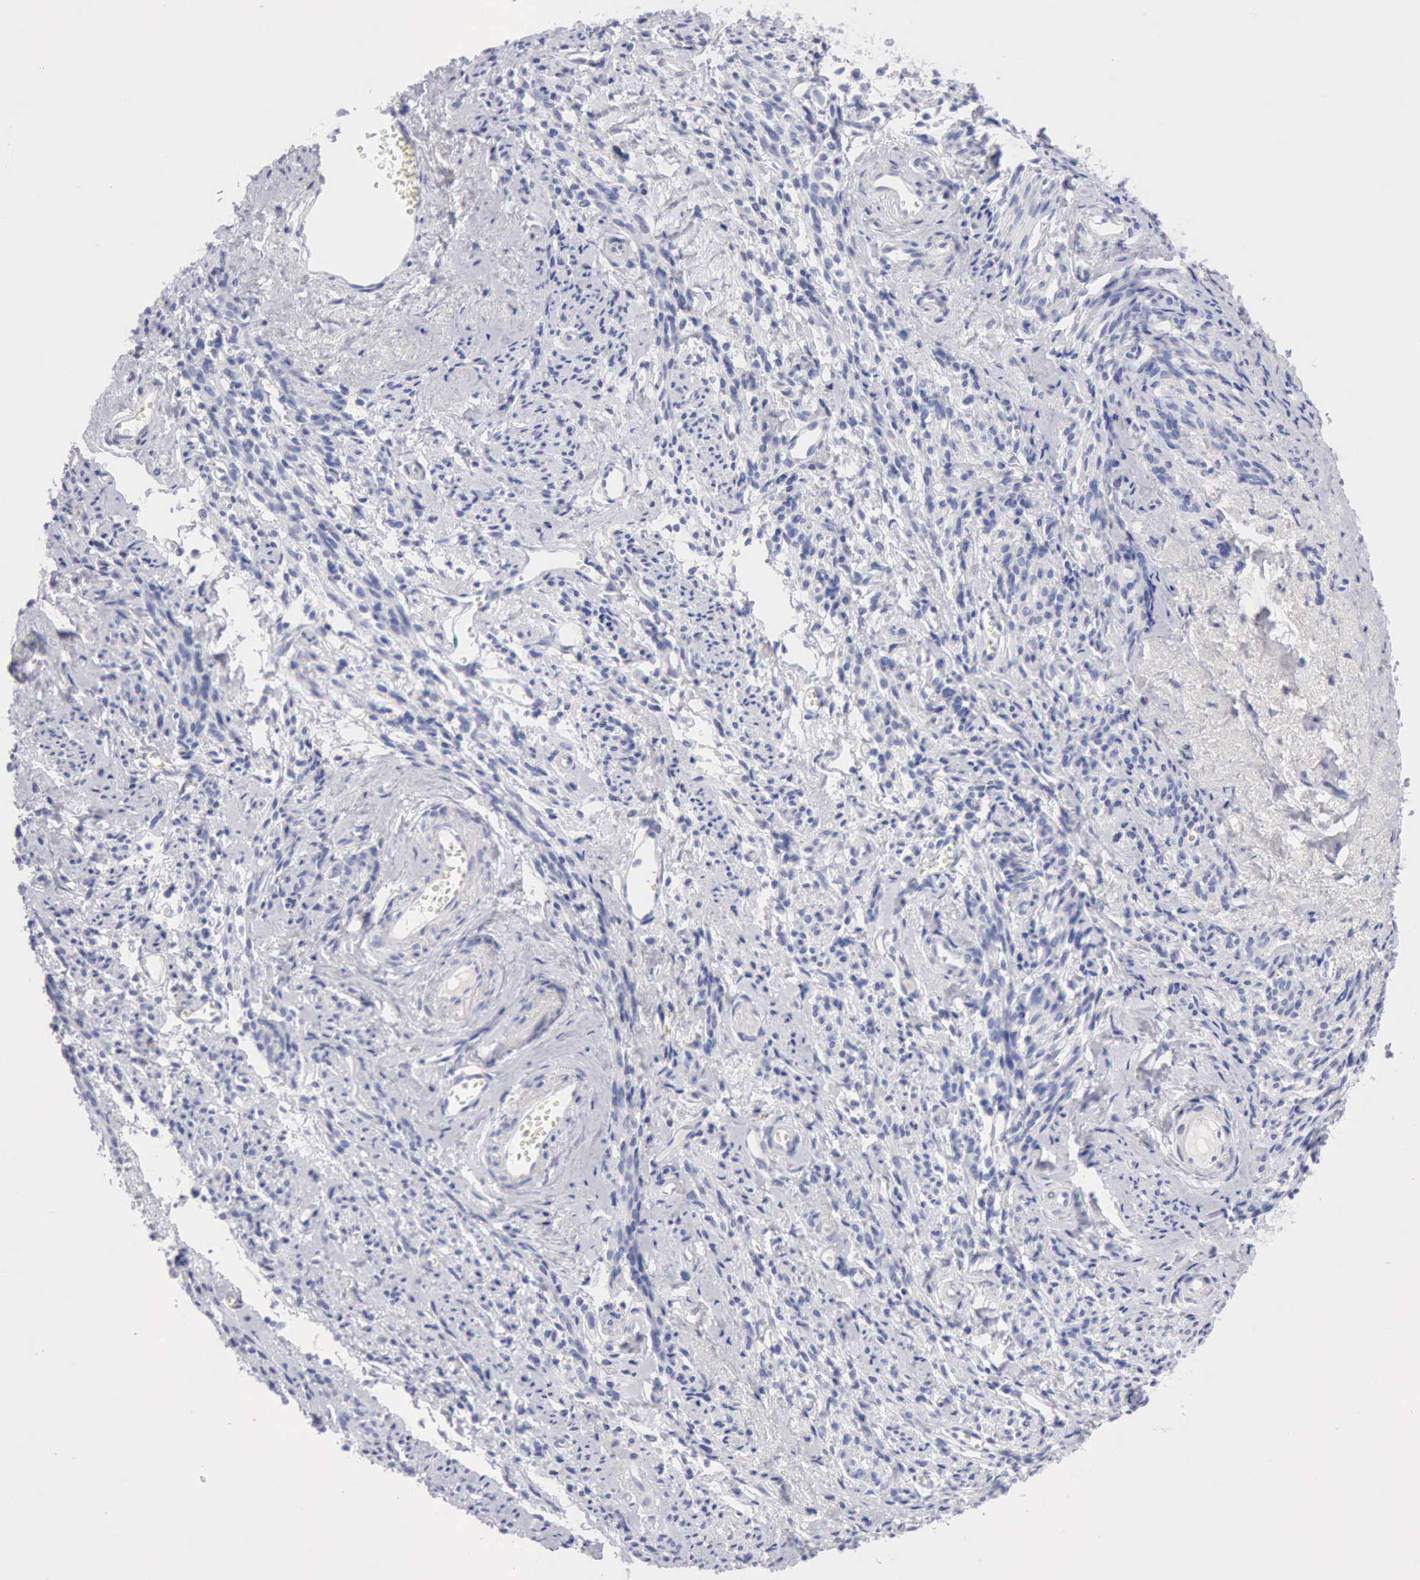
{"staining": {"intensity": "negative", "quantity": "none", "location": "none"}, "tissue": "endometrial cancer", "cell_type": "Tumor cells", "image_type": "cancer", "snomed": [{"axis": "morphology", "description": "Adenocarcinoma, NOS"}, {"axis": "topography", "description": "Endometrium"}], "caption": "The photomicrograph shows no staining of tumor cells in endometrial cancer (adenocarcinoma).", "gene": "ANGEL1", "patient": {"sex": "female", "age": 75}}